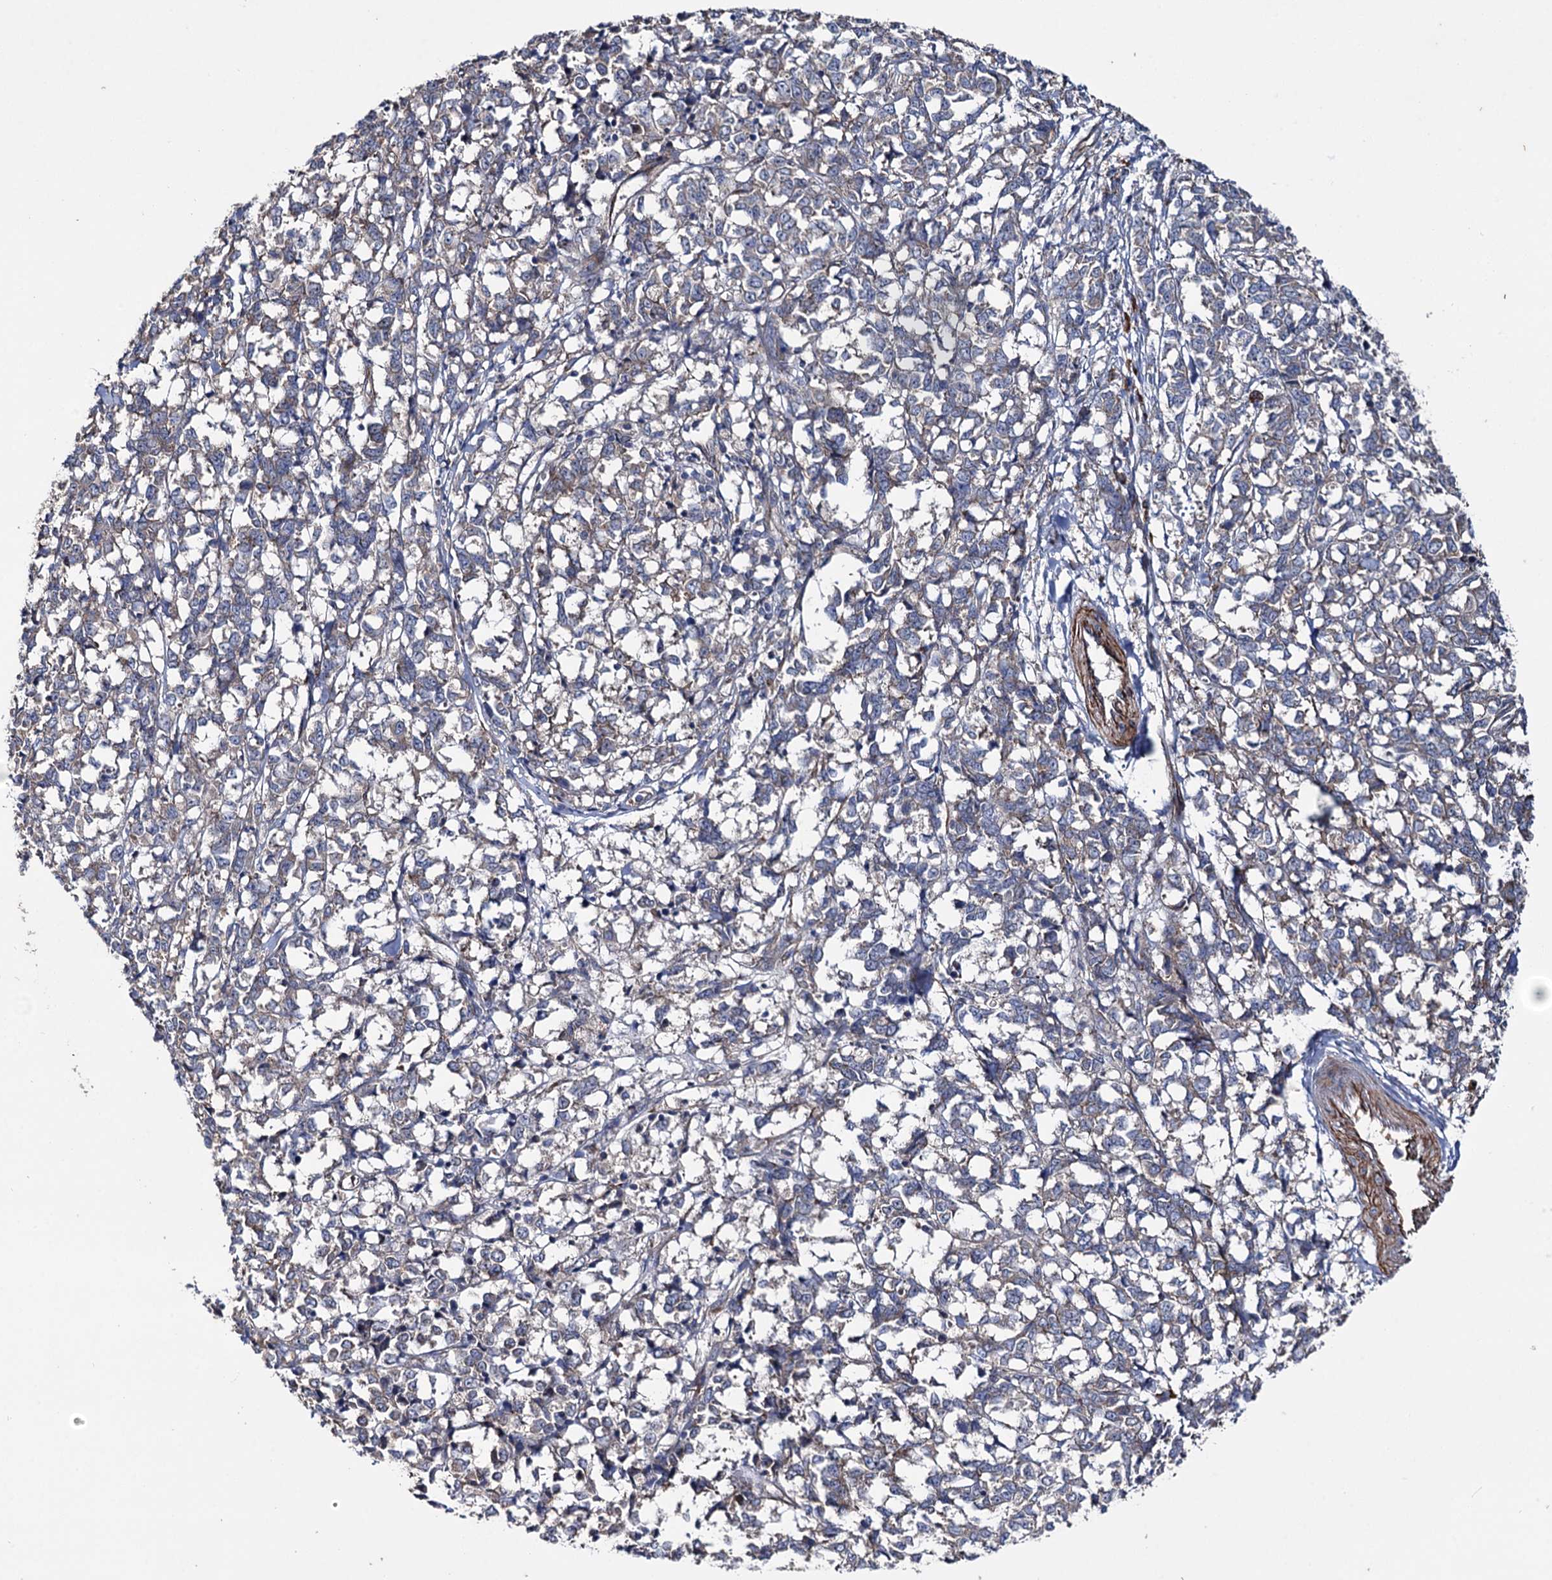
{"staining": {"intensity": "negative", "quantity": "none", "location": "none"}, "tissue": "melanoma", "cell_type": "Tumor cells", "image_type": "cancer", "snomed": [{"axis": "morphology", "description": "Malignant melanoma, NOS"}, {"axis": "topography", "description": "Skin"}], "caption": "Tumor cells show no significant positivity in malignant melanoma.", "gene": "SPATS2", "patient": {"sex": "female", "age": 72}}